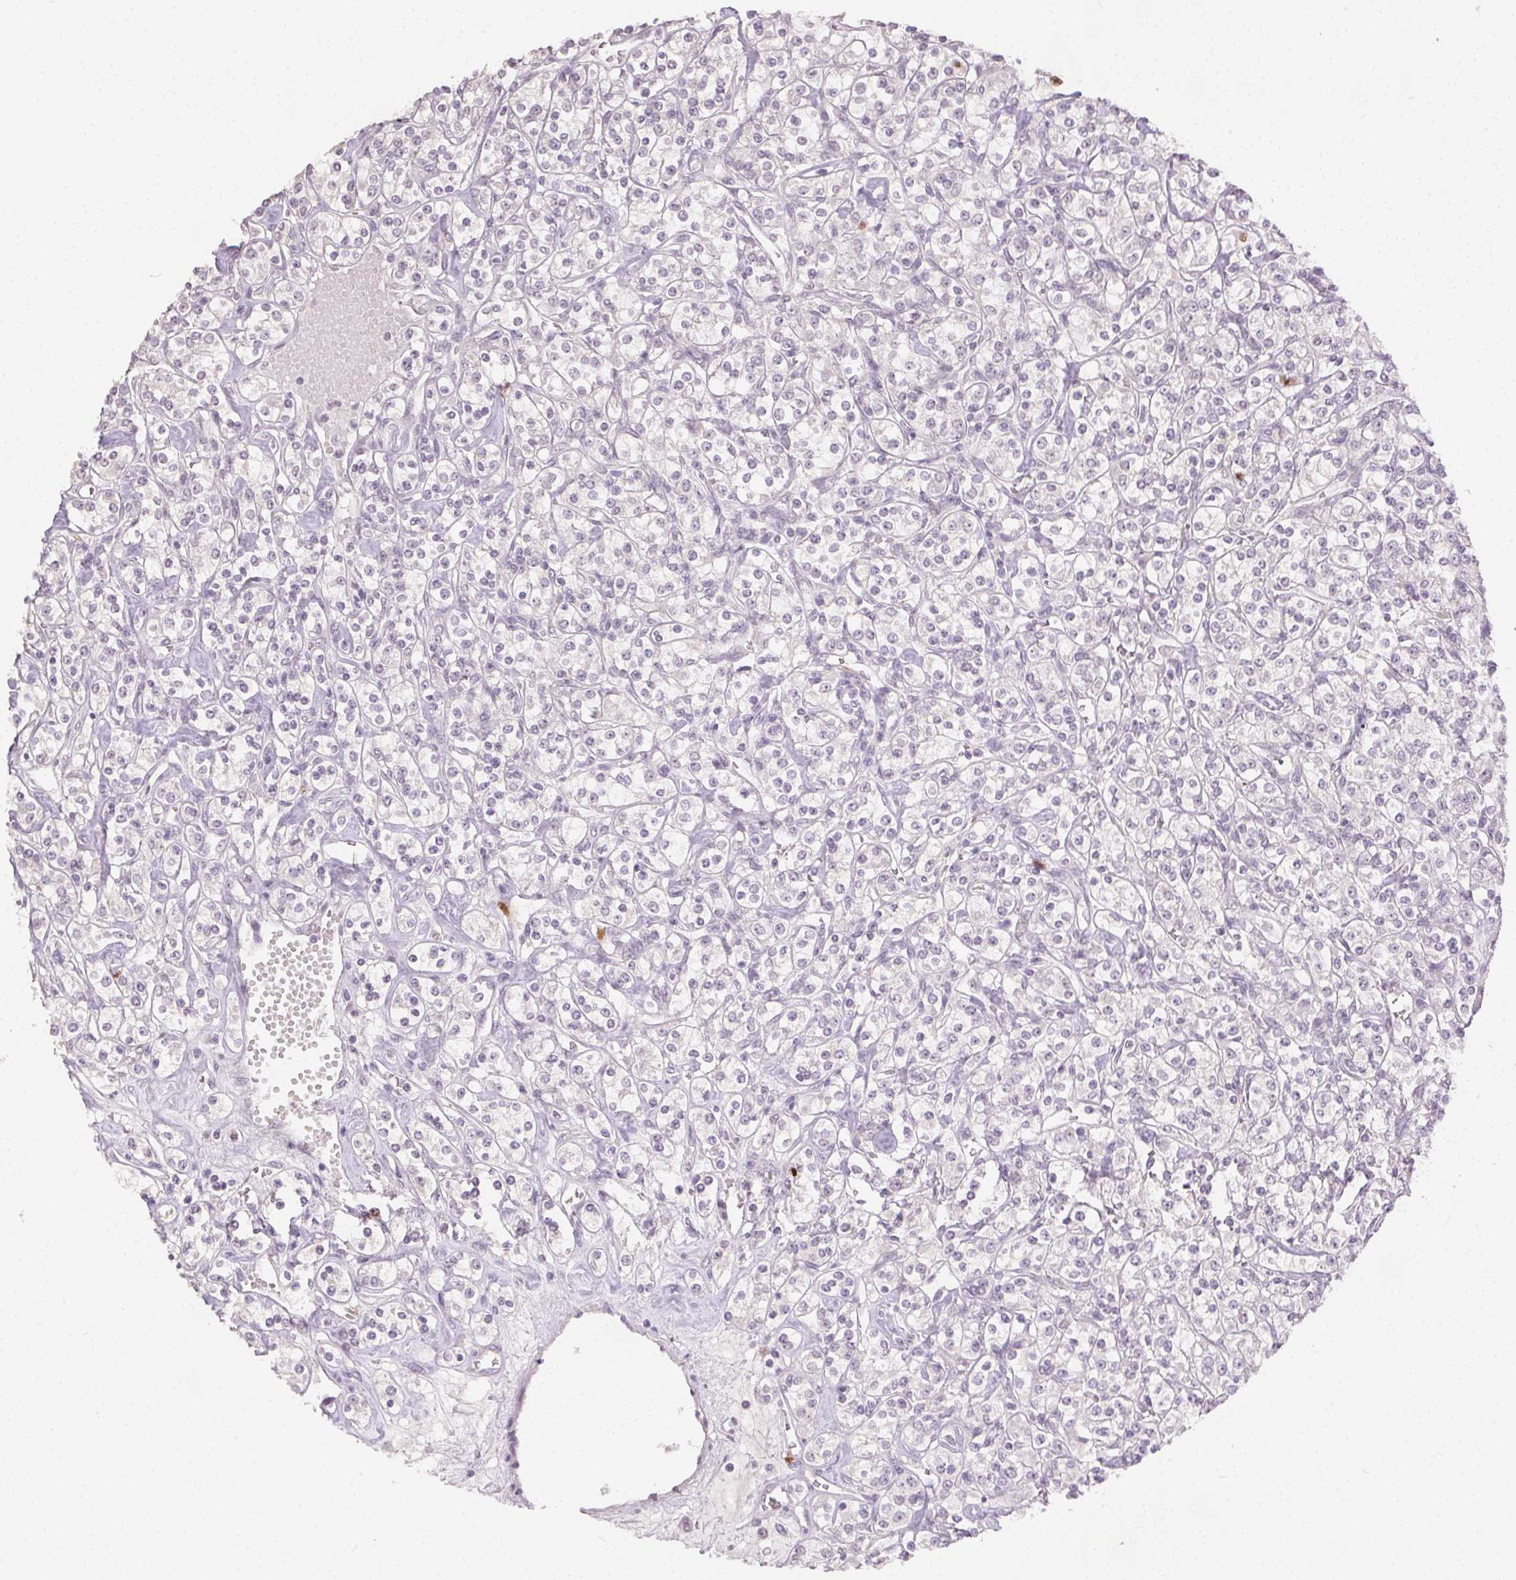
{"staining": {"intensity": "strong", "quantity": "<25%", "location": "nuclear"}, "tissue": "renal cancer", "cell_type": "Tumor cells", "image_type": "cancer", "snomed": [{"axis": "morphology", "description": "Adenocarcinoma, NOS"}, {"axis": "topography", "description": "Kidney"}], "caption": "High-power microscopy captured an immunohistochemistry (IHC) photomicrograph of renal cancer, revealing strong nuclear staining in about <25% of tumor cells.", "gene": "ANLN", "patient": {"sex": "male", "age": 77}}